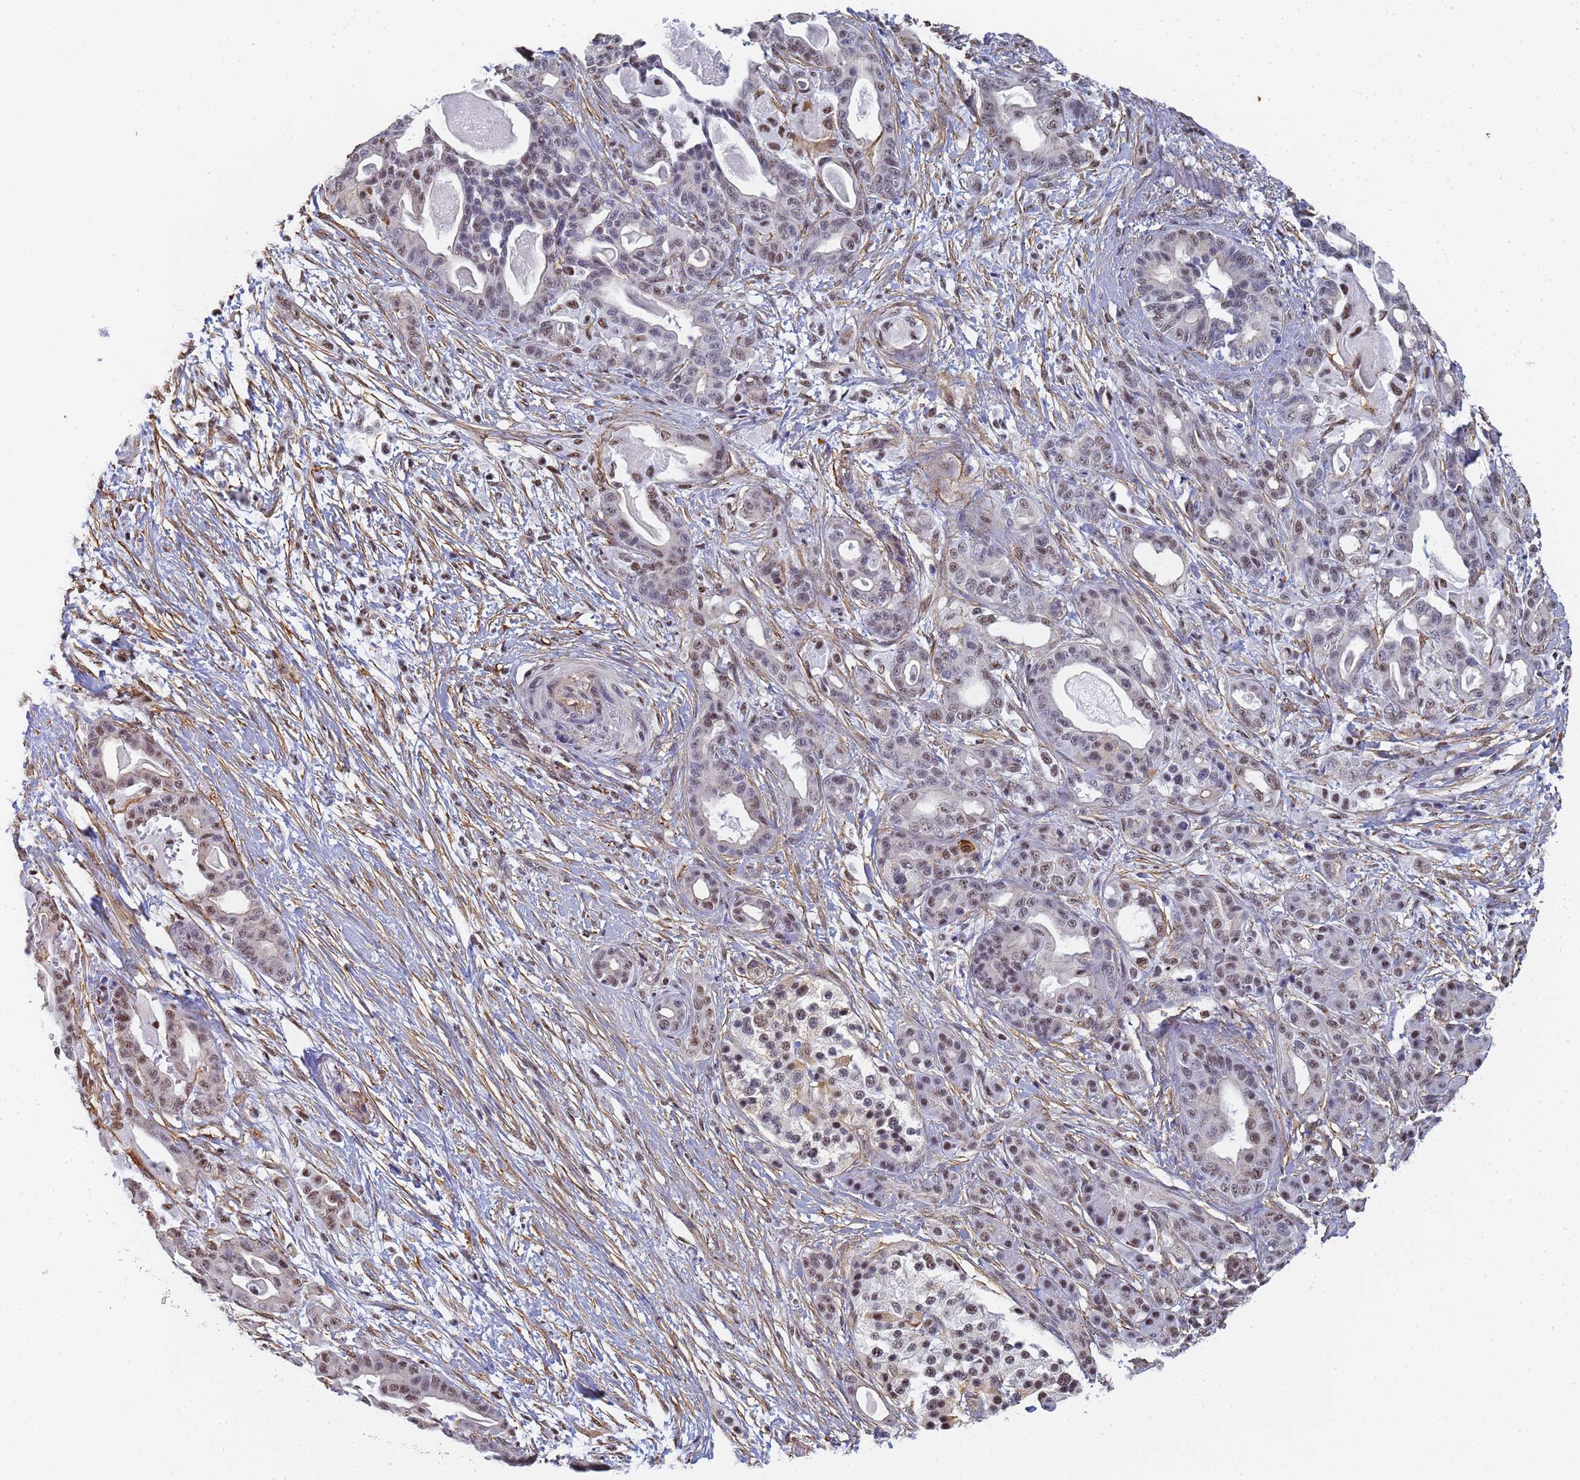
{"staining": {"intensity": "moderate", "quantity": "<25%", "location": "nuclear"}, "tissue": "pancreatic cancer", "cell_type": "Tumor cells", "image_type": "cancer", "snomed": [{"axis": "morphology", "description": "Adenocarcinoma, NOS"}, {"axis": "topography", "description": "Pancreas"}], "caption": "DAB immunohistochemical staining of pancreatic cancer (adenocarcinoma) exhibits moderate nuclear protein staining in about <25% of tumor cells. The staining is performed using DAB (3,3'-diaminobenzidine) brown chromogen to label protein expression. The nuclei are counter-stained blue using hematoxylin.", "gene": "PRRT4", "patient": {"sex": "male", "age": 63}}